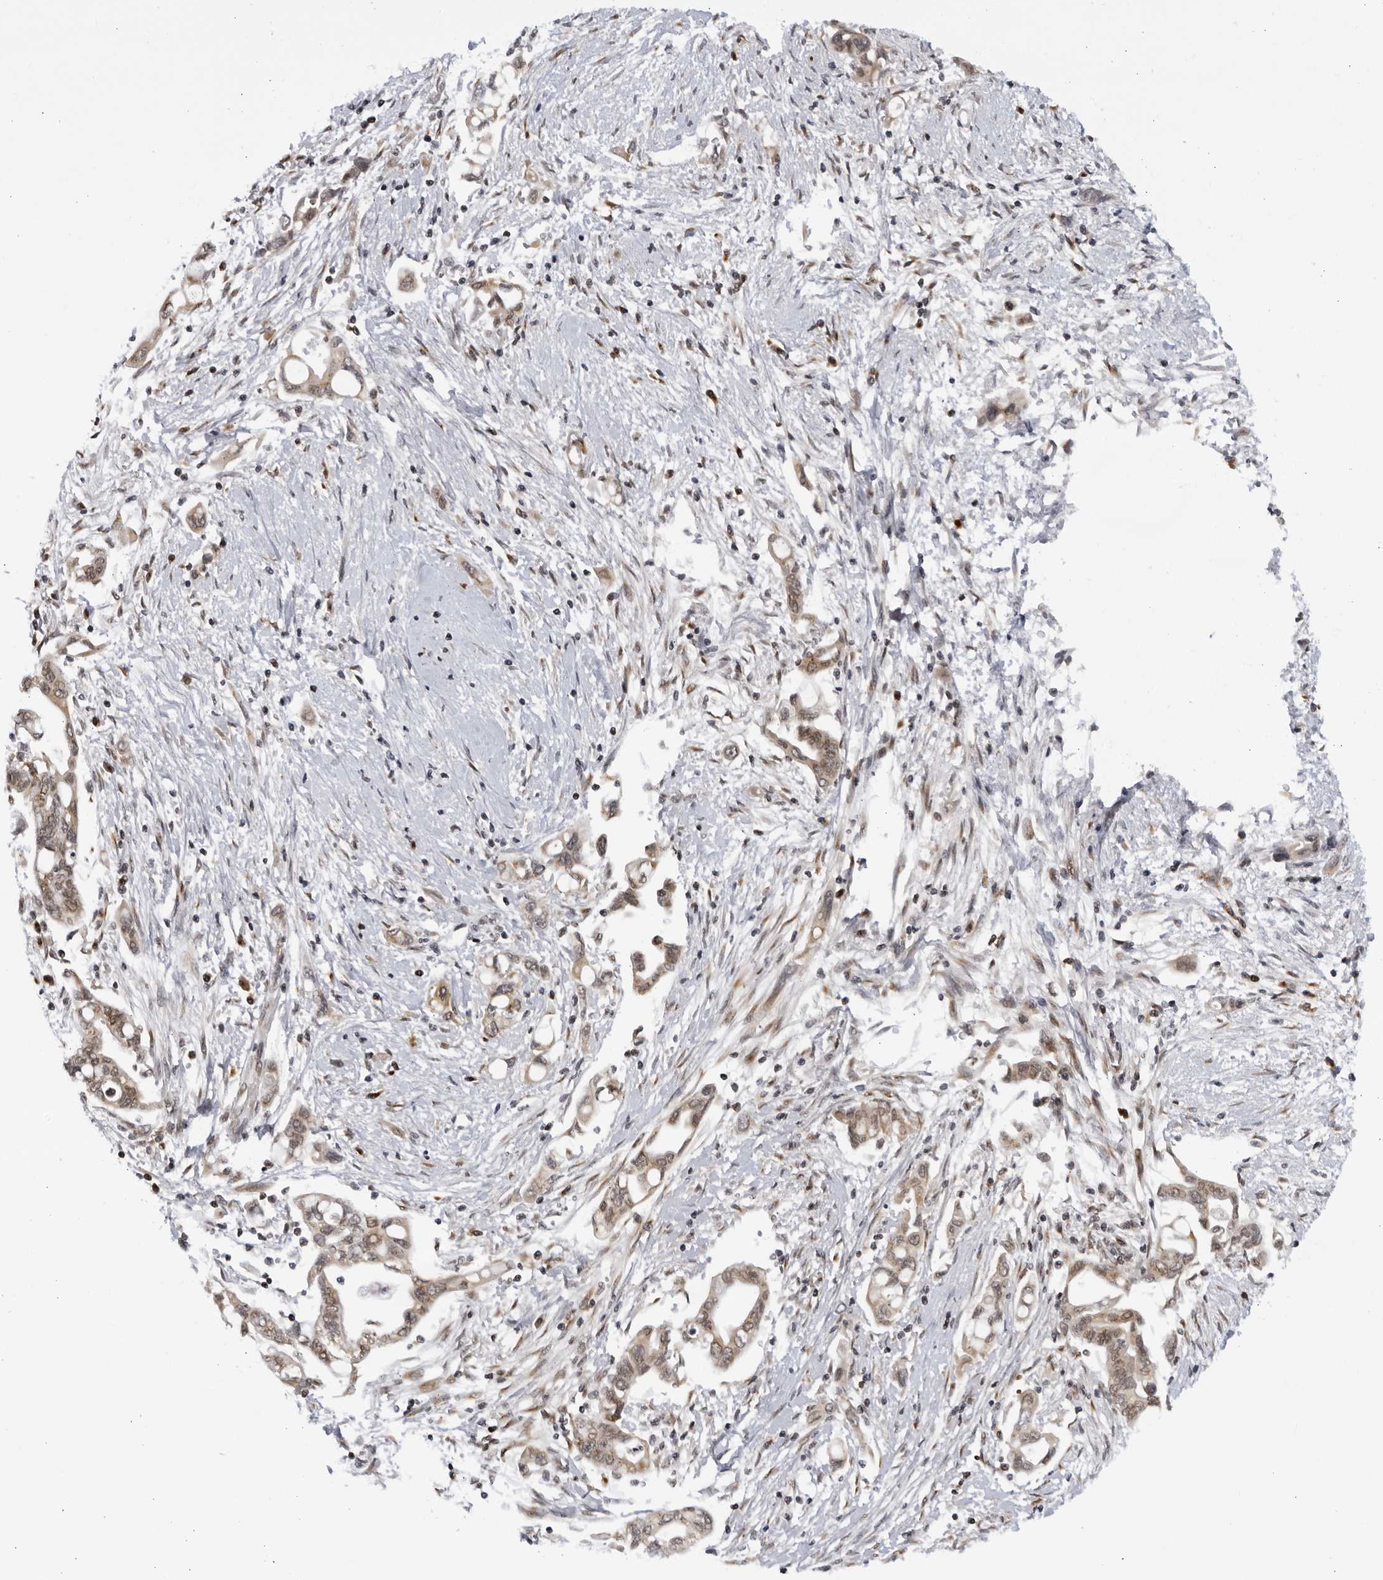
{"staining": {"intensity": "weak", "quantity": "25%-75%", "location": "cytoplasmic/membranous,nuclear"}, "tissue": "pancreatic cancer", "cell_type": "Tumor cells", "image_type": "cancer", "snomed": [{"axis": "morphology", "description": "Adenocarcinoma, NOS"}, {"axis": "topography", "description": "Pancreas"}], "caption": "Protein staining of pancreatic cancer tissue shows weak cytoplasmic/membranous and nuclear positivity in about 25%-75% of tumor cells. (DAB (3,3'-diaminobenzidine) = brown stain, brightfield microscopy at high magnification).", "gene": "RASGEF1C", "patient": {"sex": "female", "age": 57}}